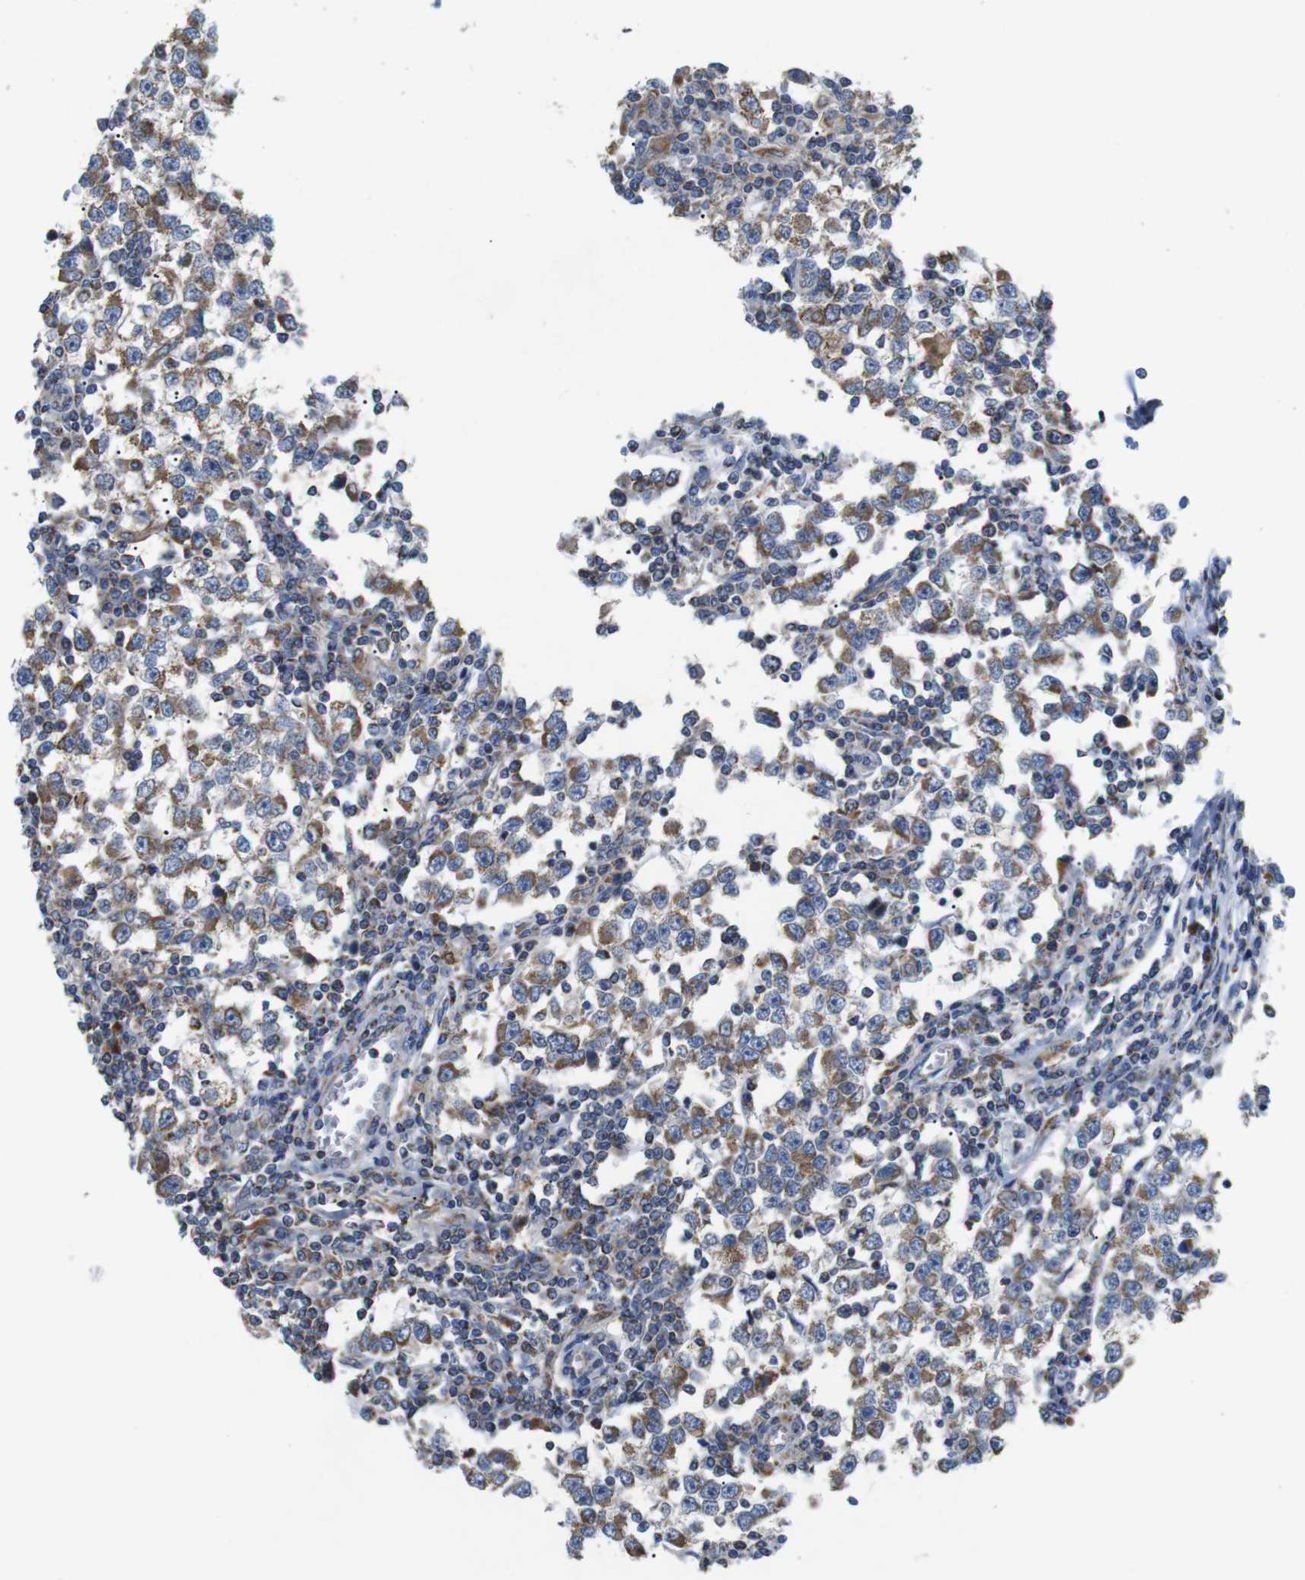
{"staining": {"intensity": "moderate", "quantity": ">75%", "location": "cytoplasmic/membranous"}, "tissue": "testis cancer", "cell_type": "Tumor cells", "image_type": "cancer", "snomed": [{"axis": "morphology", "description": "Seminoma, NOS"}, {"axis": "topography", "description": "Testis"}], "caption": "Immunohistochemistry (IHC) image of testis cancer stained for a protein (brown), which displays medium levels of moderate cytoplasmic/membranous positivity in approximately >75% of tumor cells.", "gene": "F2RL1", "patient": {"sex": "male", "age": 65}}